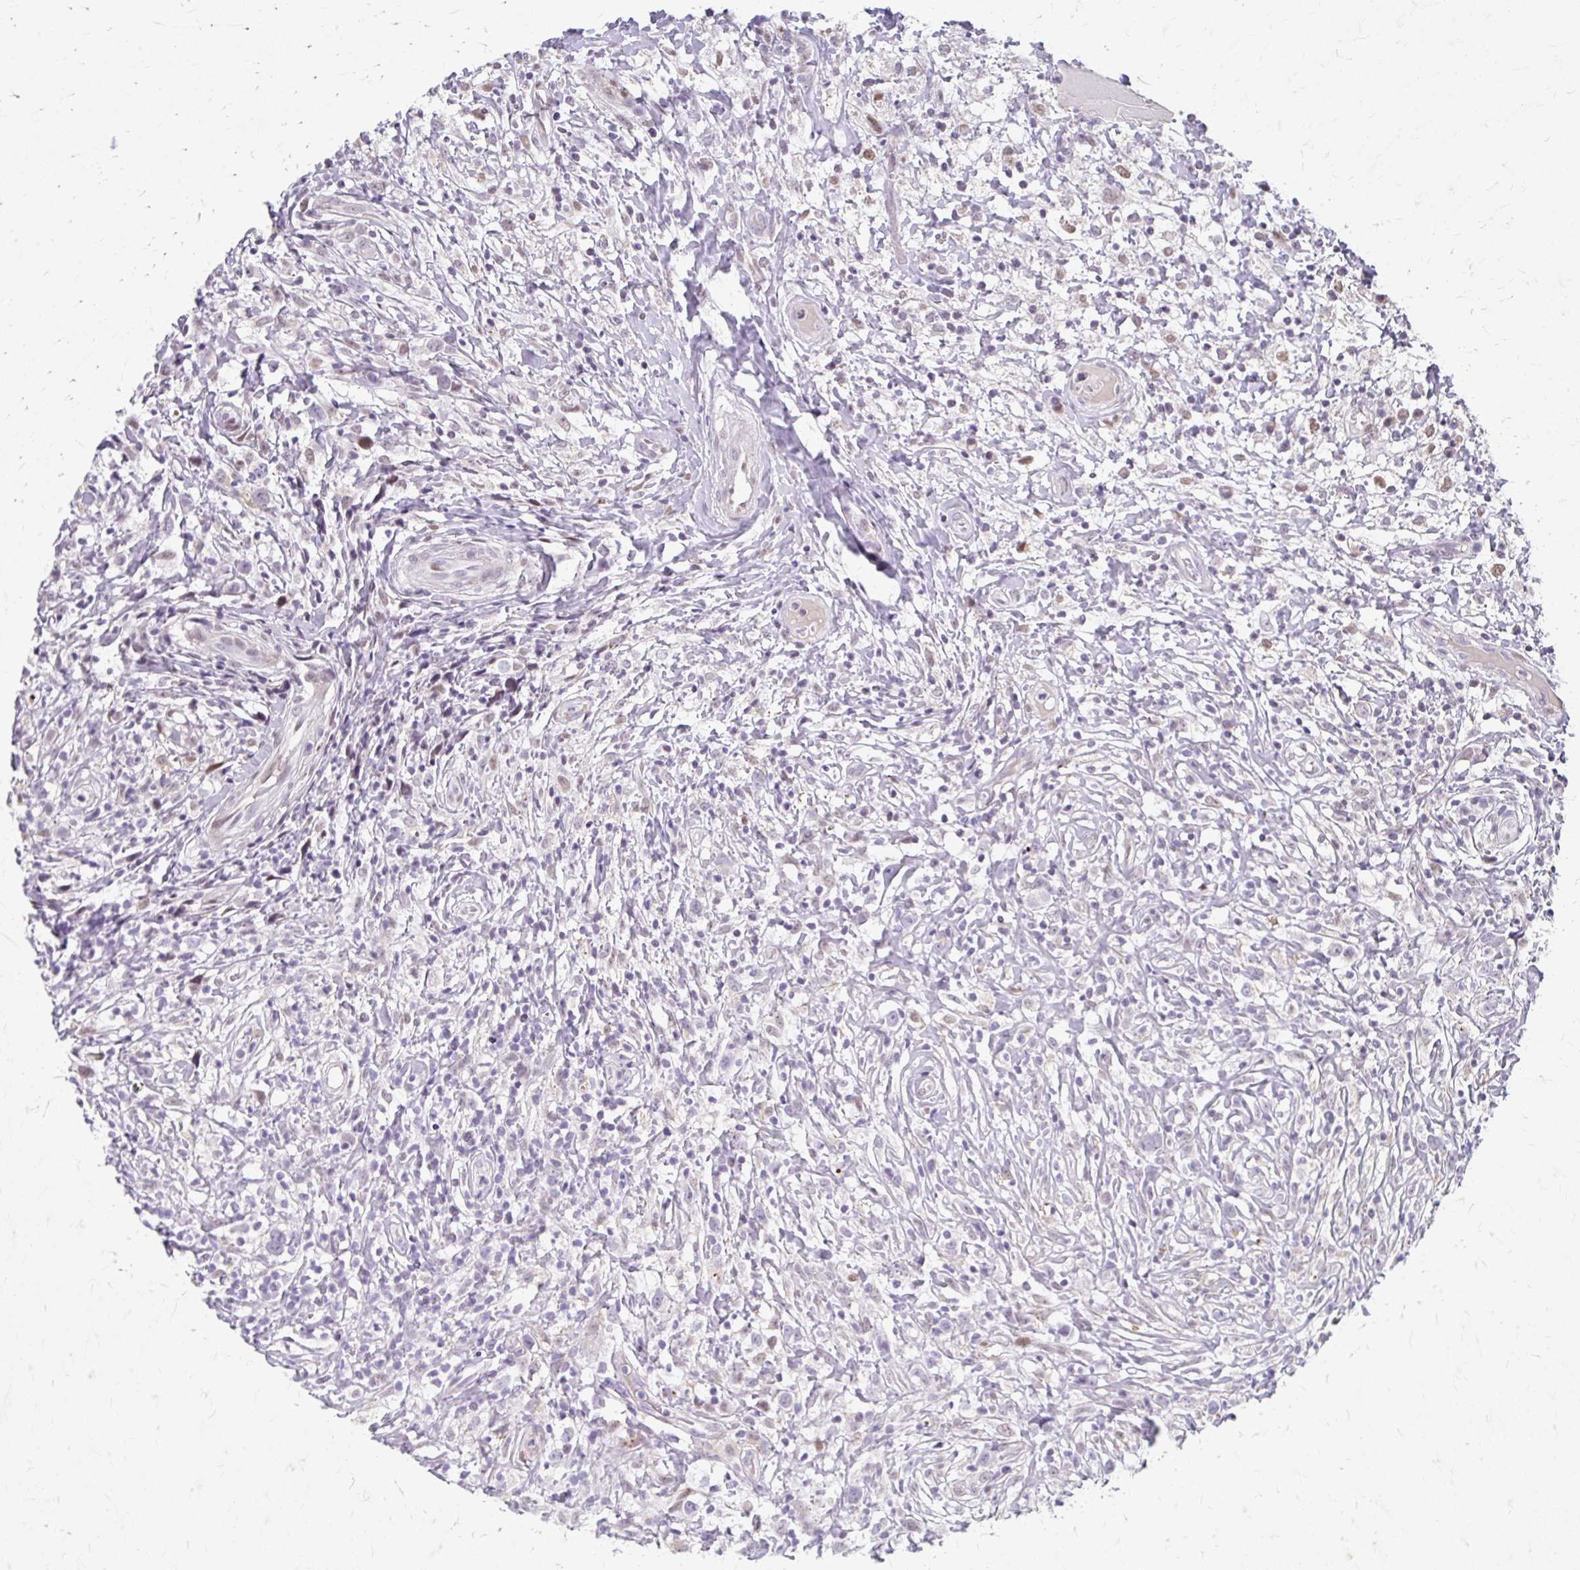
{"staining": {"intensity": "negative", "quantity": "none", "location": "none"}, "tissue": "lymphoma", "cell_type": "Tumor cells", "image_type": "cancer", "snomed": [{"axis": "morphology", "description": "Hodgkin's disease, NOS"}, {"axis": "topography", "description": "No Tissue"}], "caption": "The micrograph displays no significant staining in tumor cells of Hodgkin's disease. (IHC, brightfield microscopy, high magnification).", "gene": "BEAN1", "patient": {"sex": "female", "age": 21}}